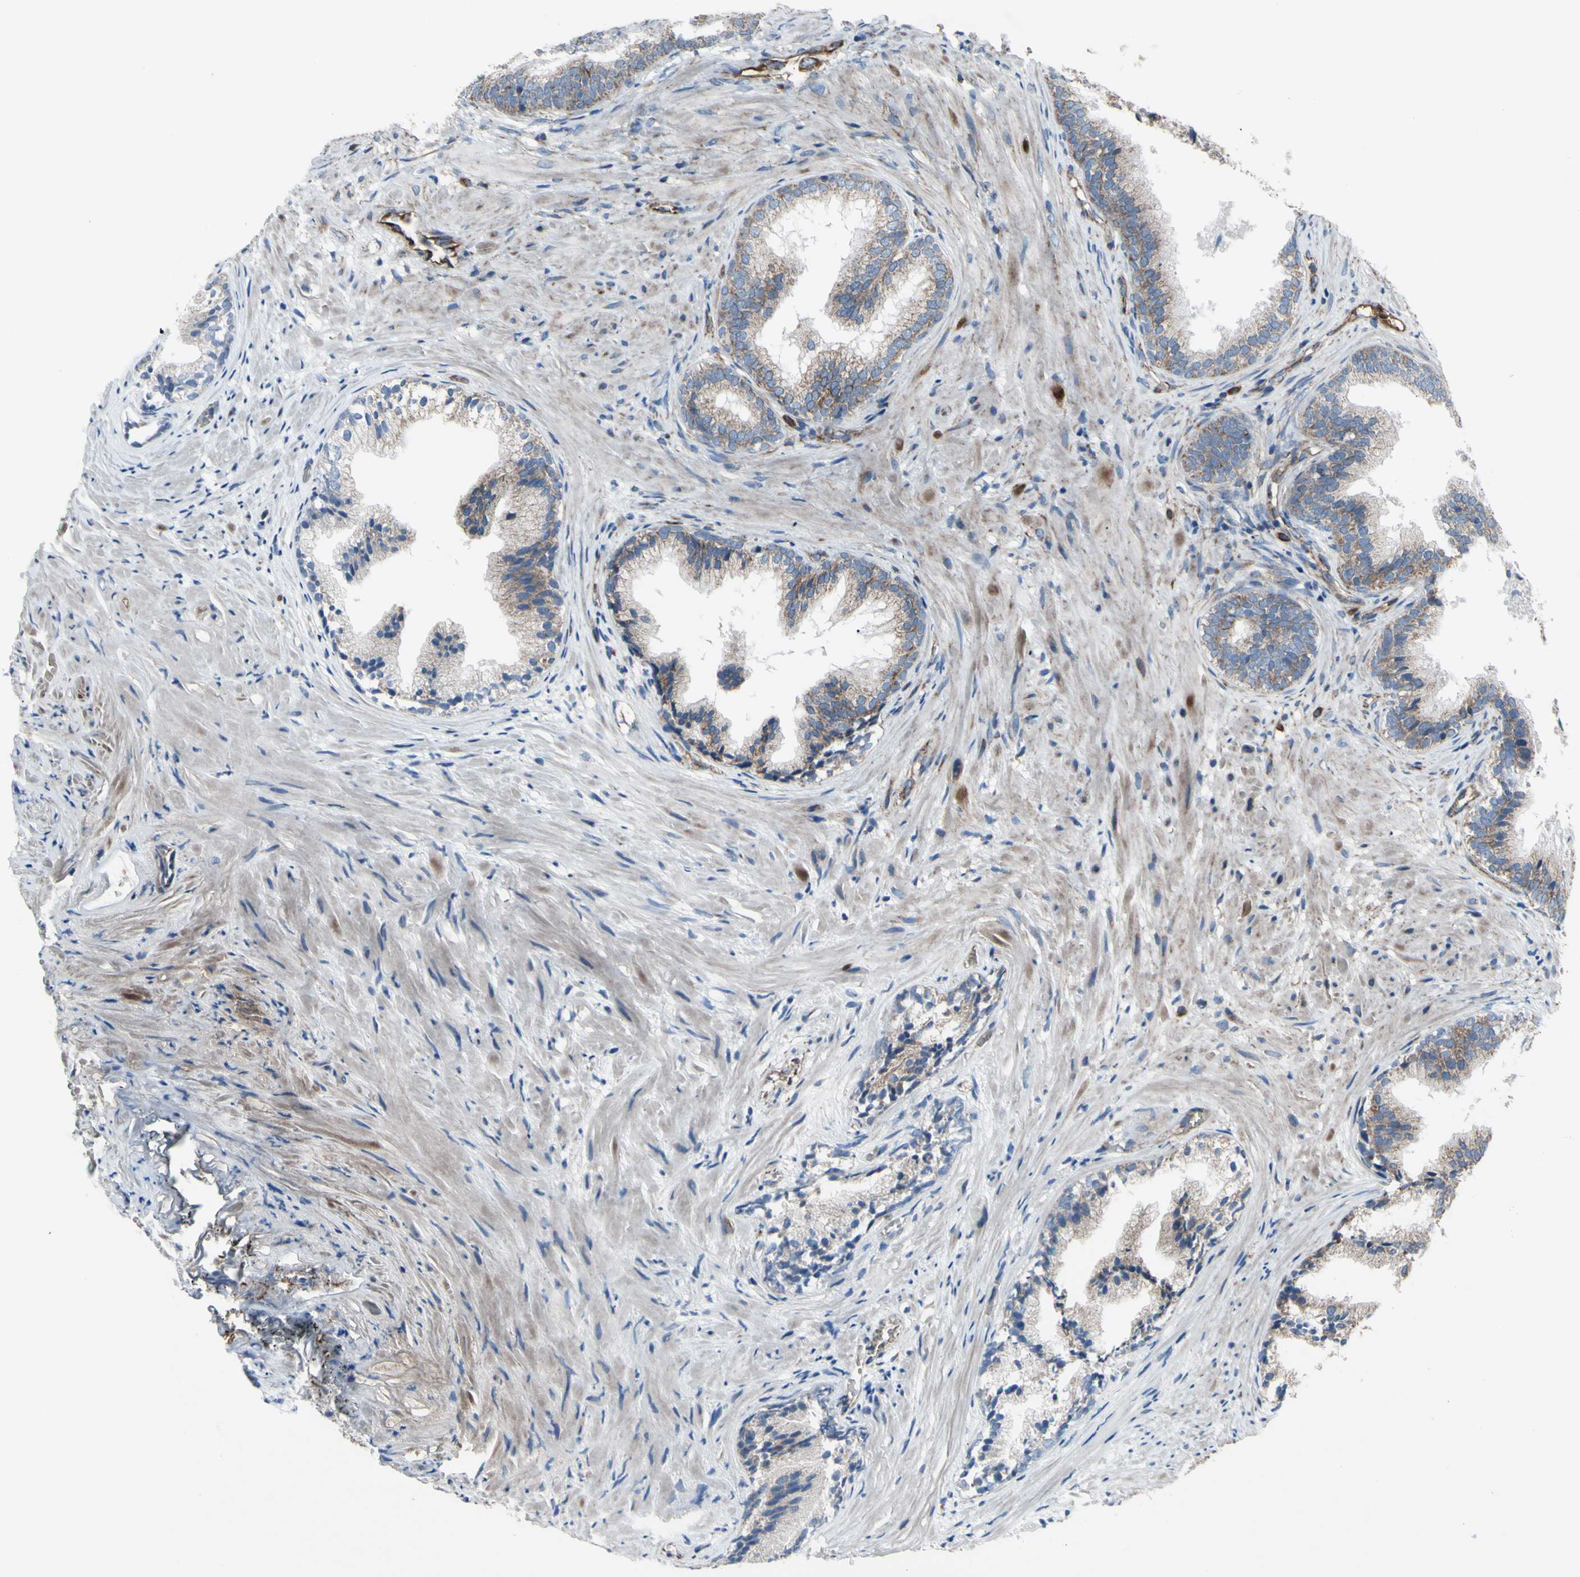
{"staining": {"intensity": "weak", "quantity": ">75%", "location": "cytoplasmic/membranous"}, "tissue": "prostate", "cell_type": "Glandular cells", "image_type": "normal", "snomed": [{"axis": "morphology", "description": "Normal tissue, NOS"}, {"axis": "topography", "description": "Prostate"}], "caption": "The micrograph exhibits immunohistochemical staining of normal prostate. There is weak cytoplasmic/membranous staining is appreciated in approximately >75% of glandular cells.", "gene": "EMC7", "patient": {"sex": "male", "age": 76}}